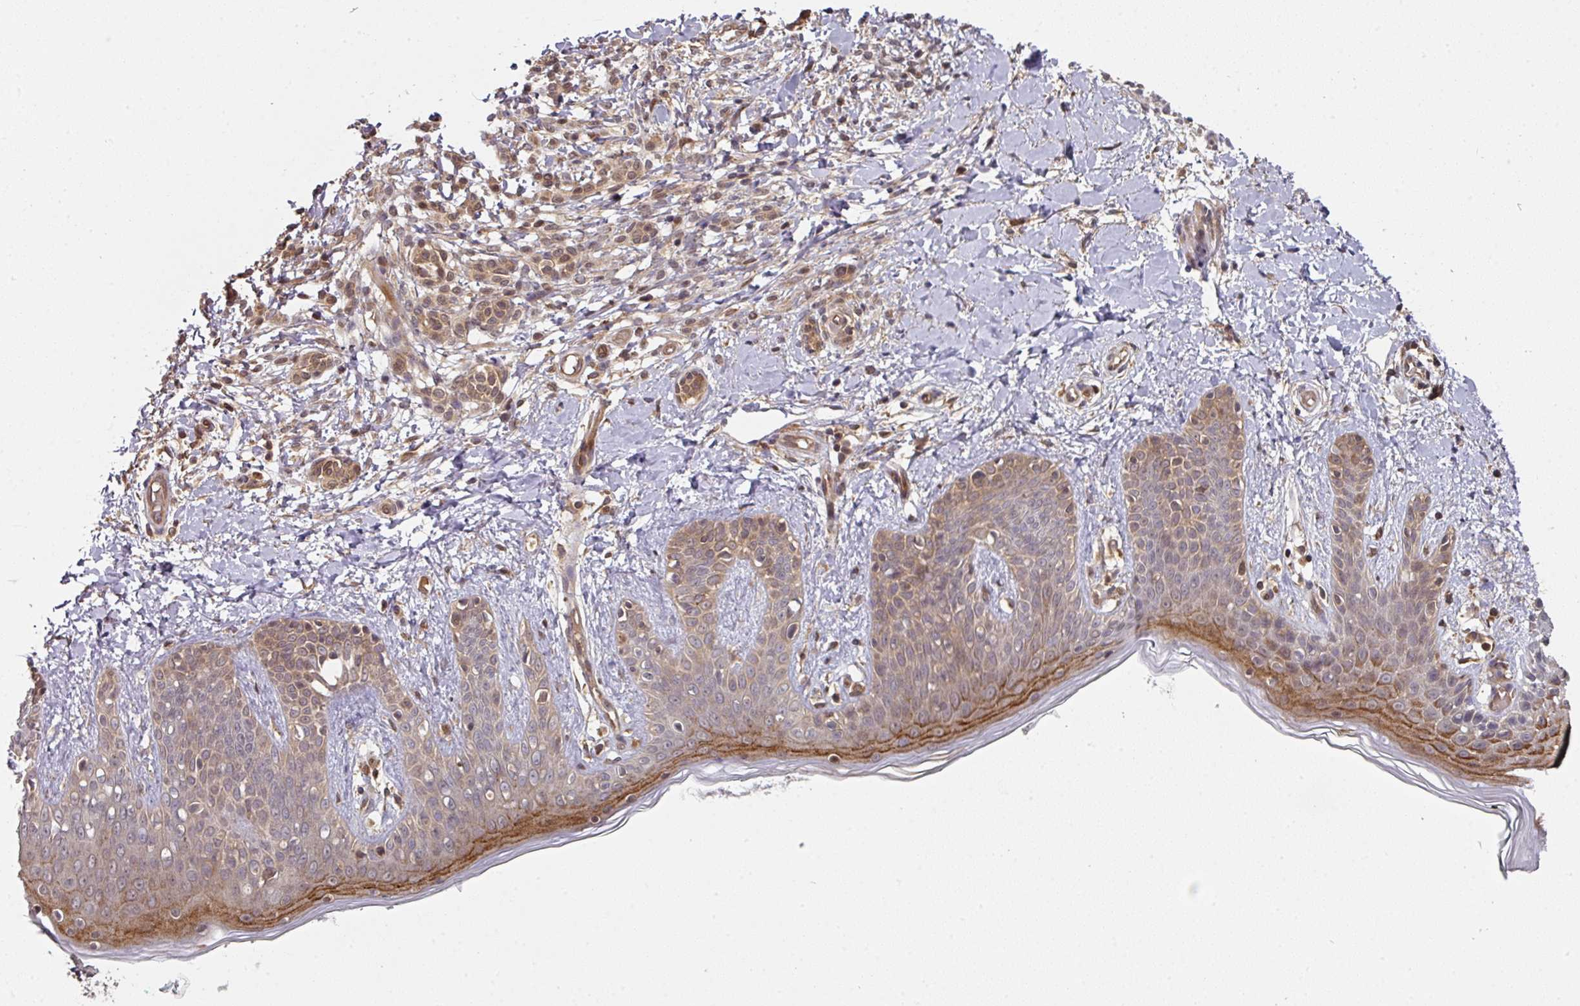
{"staining": {"intensity": "moderate", "quantity": ">75%", "location": "cytoplasmic/membranous"}, "tissue": "skin", "cell_type": "Fibroblasts", "image_type": "normal", "snomed": [{"axis": "morphology", "description": "Normal tissue, NOS"}, {"axis": "topography", "description": "Skin"}], "caption": "Immunohistochemistry (IHC) of normal skin shows medium levels of moderate cytoplasmic/membranous staining in about >75% of fibroblasts.", "gene": "EIF4EBP2", "patient": {"sex": "male", "age": 16}}